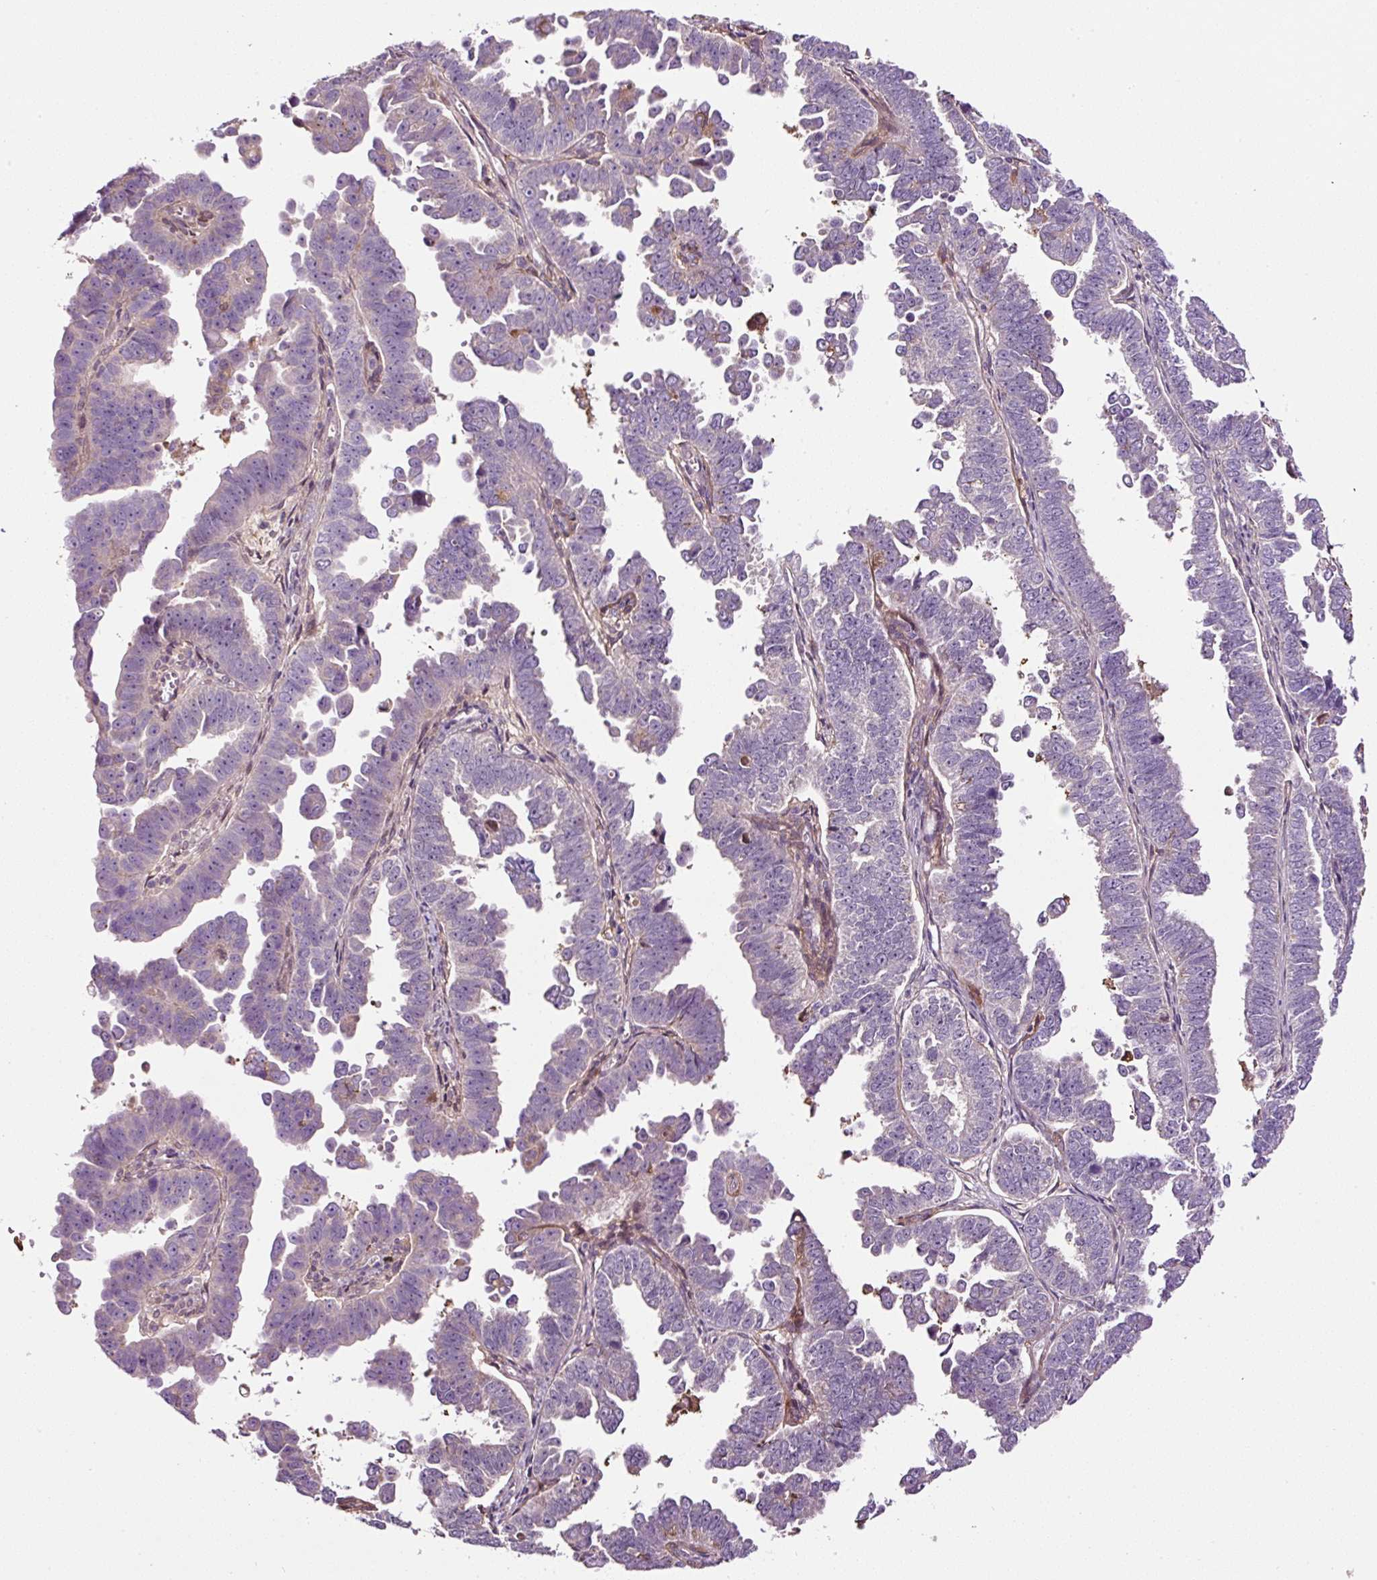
{"staining": {"intensity": "negative", "quantity": "none", "location": "none"}, "tissue": "endometrial cancer", "cell_type": "Tumor cells", "image_type": "cancer", "snomed": [{"axis": "morphology", "description": "Adenocarcinoma, NOS"}, {"axis": "topography", "description": "Endometrium"}], "caption": "High magnification brightfield microscopy of endometrial cancer stained with DAB (3,3'-diaminobenzidine) (brown) and counterstained with hematoxylin (blue): tumor cells show no significant expression.", "gene": "LRRC24", "patient": {"sex": "female", "age": 75}}